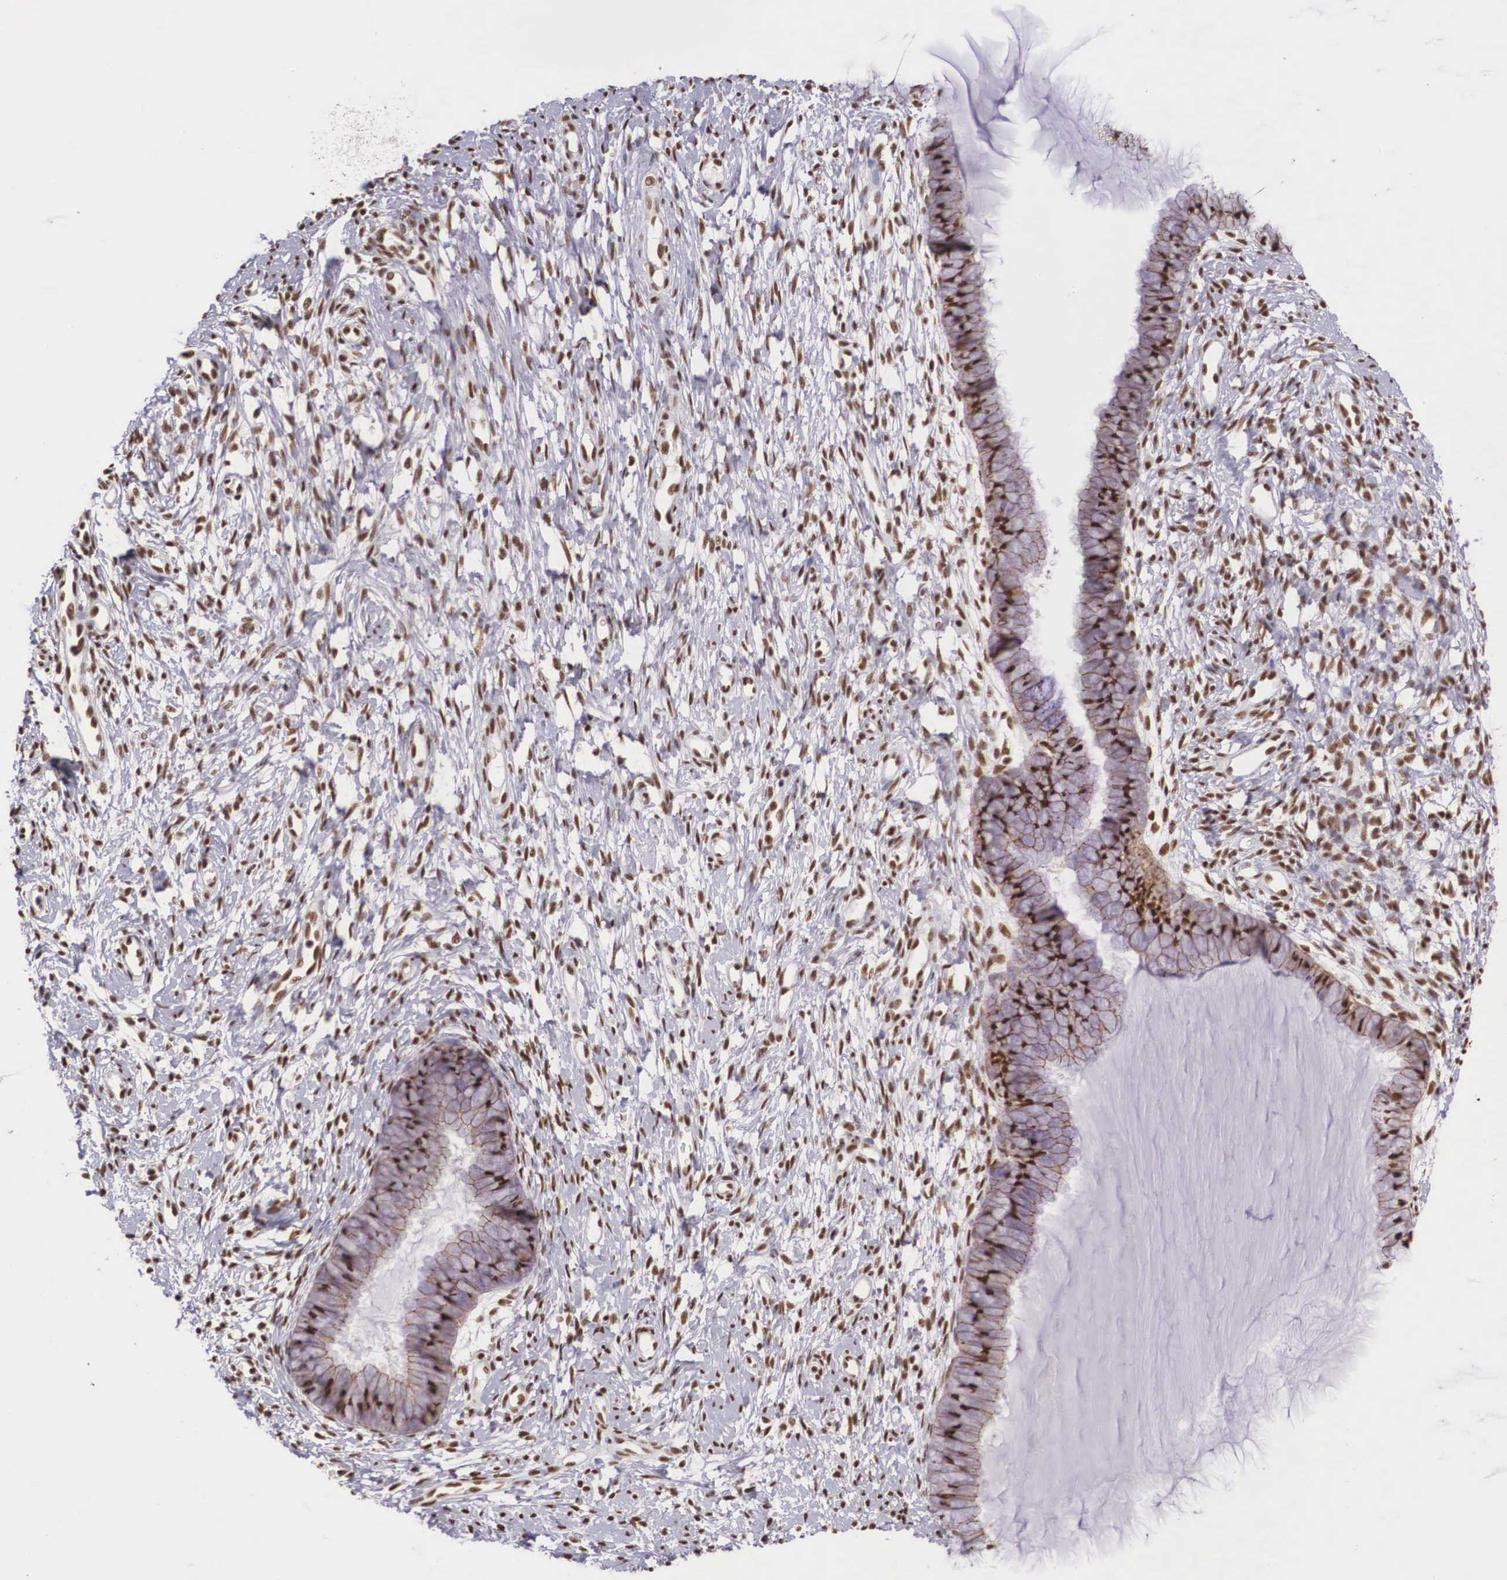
{"staining": {"intensity": "strong", "quantity": ">75%", "location": "nuclear"}, "tissue": "cervix", "cell_type": "Glandular cells", "image_type": "normal", "snomed": [{"axis": "morphology", "description": "Normal tissue, NOS"}, {"axis": "topography", "description": "Cervix"}], "caption": "DAB immunohistochemical staining of normal human cervix exhibits strong nuclear protein positivity in about >75% of glandular cells.", "gene": "POLR2F", "patient": {"sex": "female", "age": 82}}